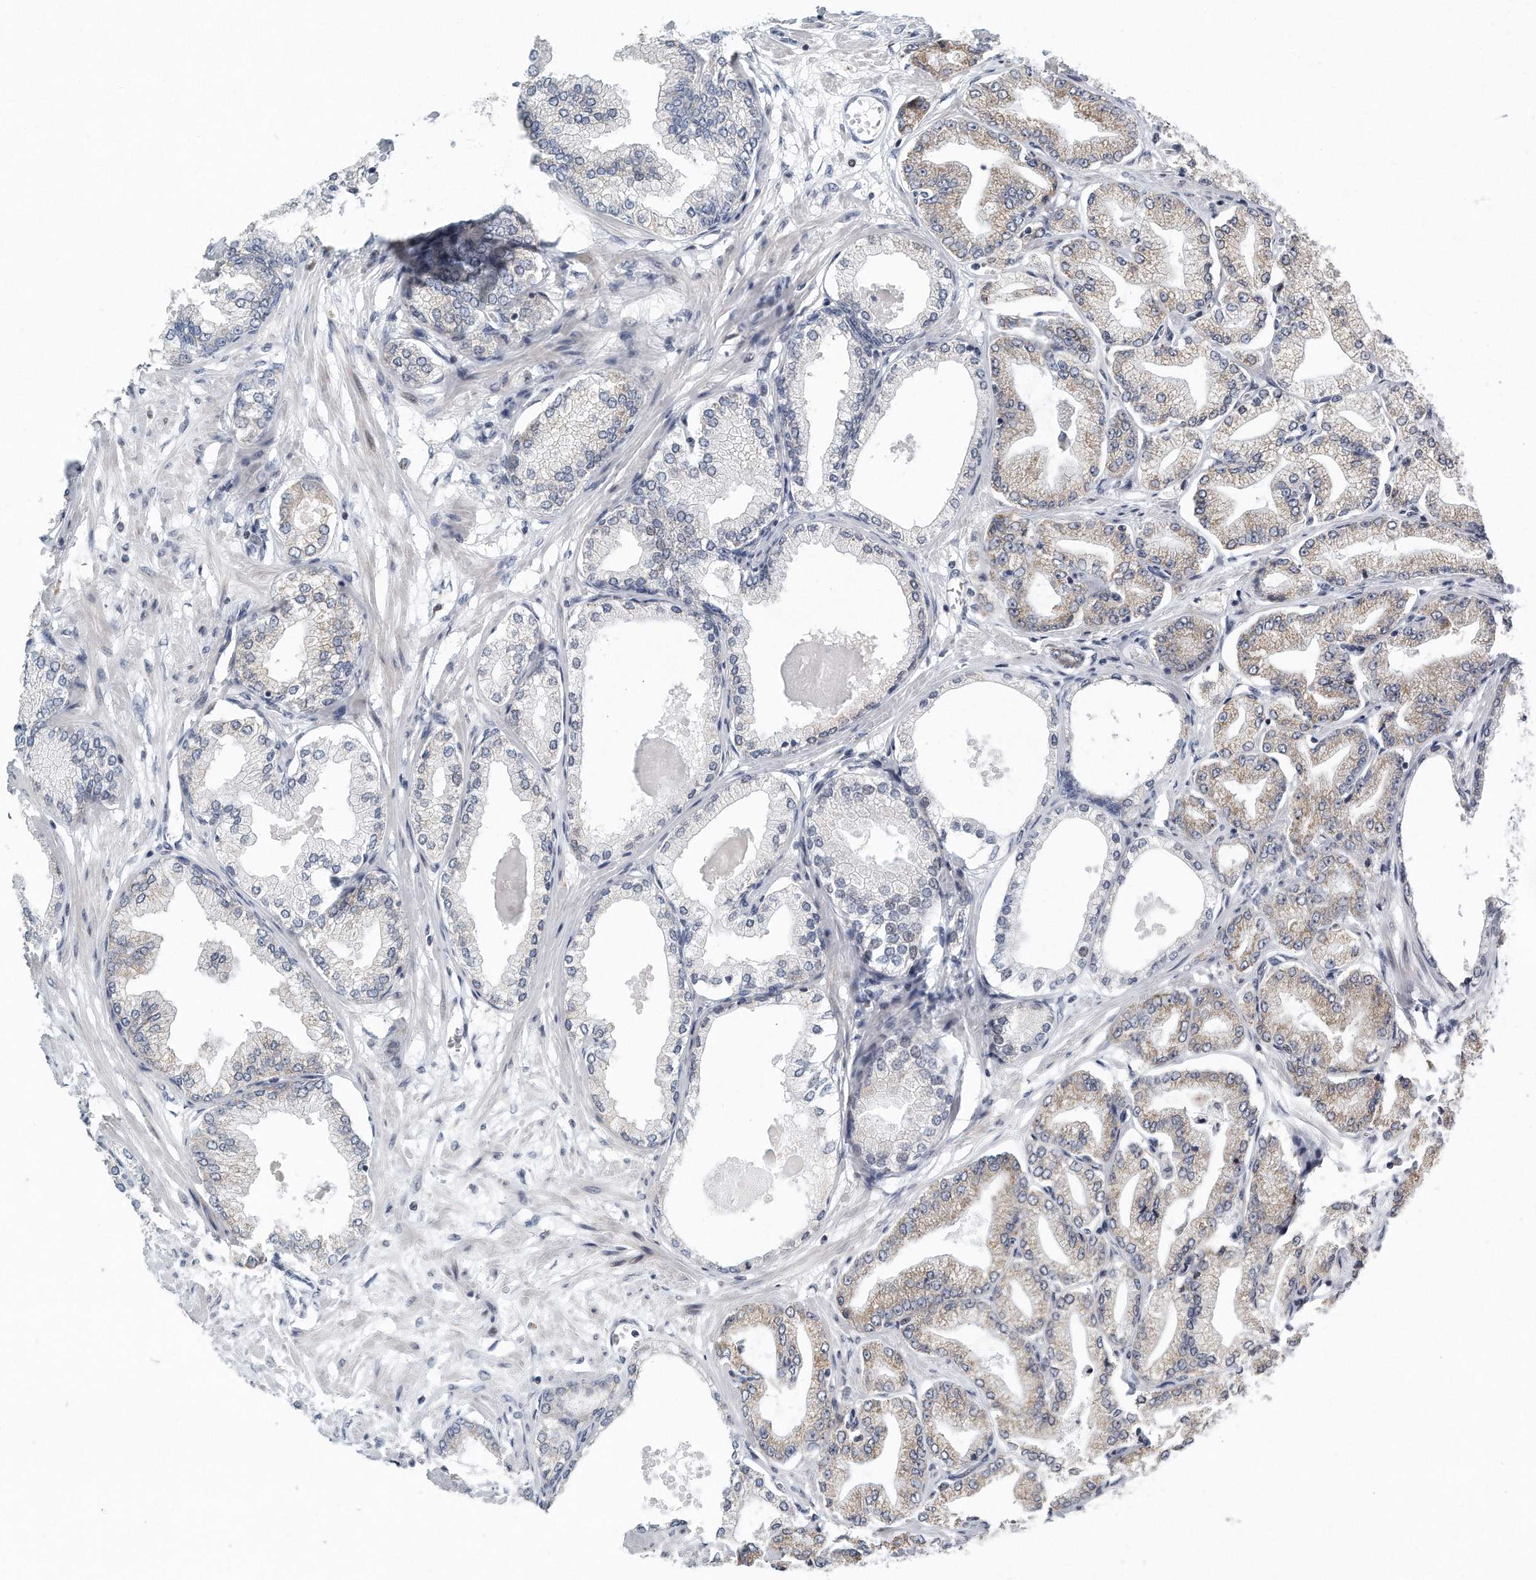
{"staining": {"intensity": "weak", "quantity": "25%-75%", "location": "cytoplasmic/membranous"}, "tissue": "prostate cancer", "cell_type": "Tumor cells", "image_type": "cancer", "snomed": [{"axis": "morphology", "description": "Adenocarcinoma, Low grade"}, {"axis": "topography", "description": "Prostate"}], "caption": "Prostate cancer (low-grade adenocarcinoma) stained with DAB immunohistochemistry (IHC) displays low levels of weak cytoplasmic/membranous expression in about 25%-75% of tumor cells.", "gene": "VLDLR", "patient": {"sex": "male", "age": 63}}